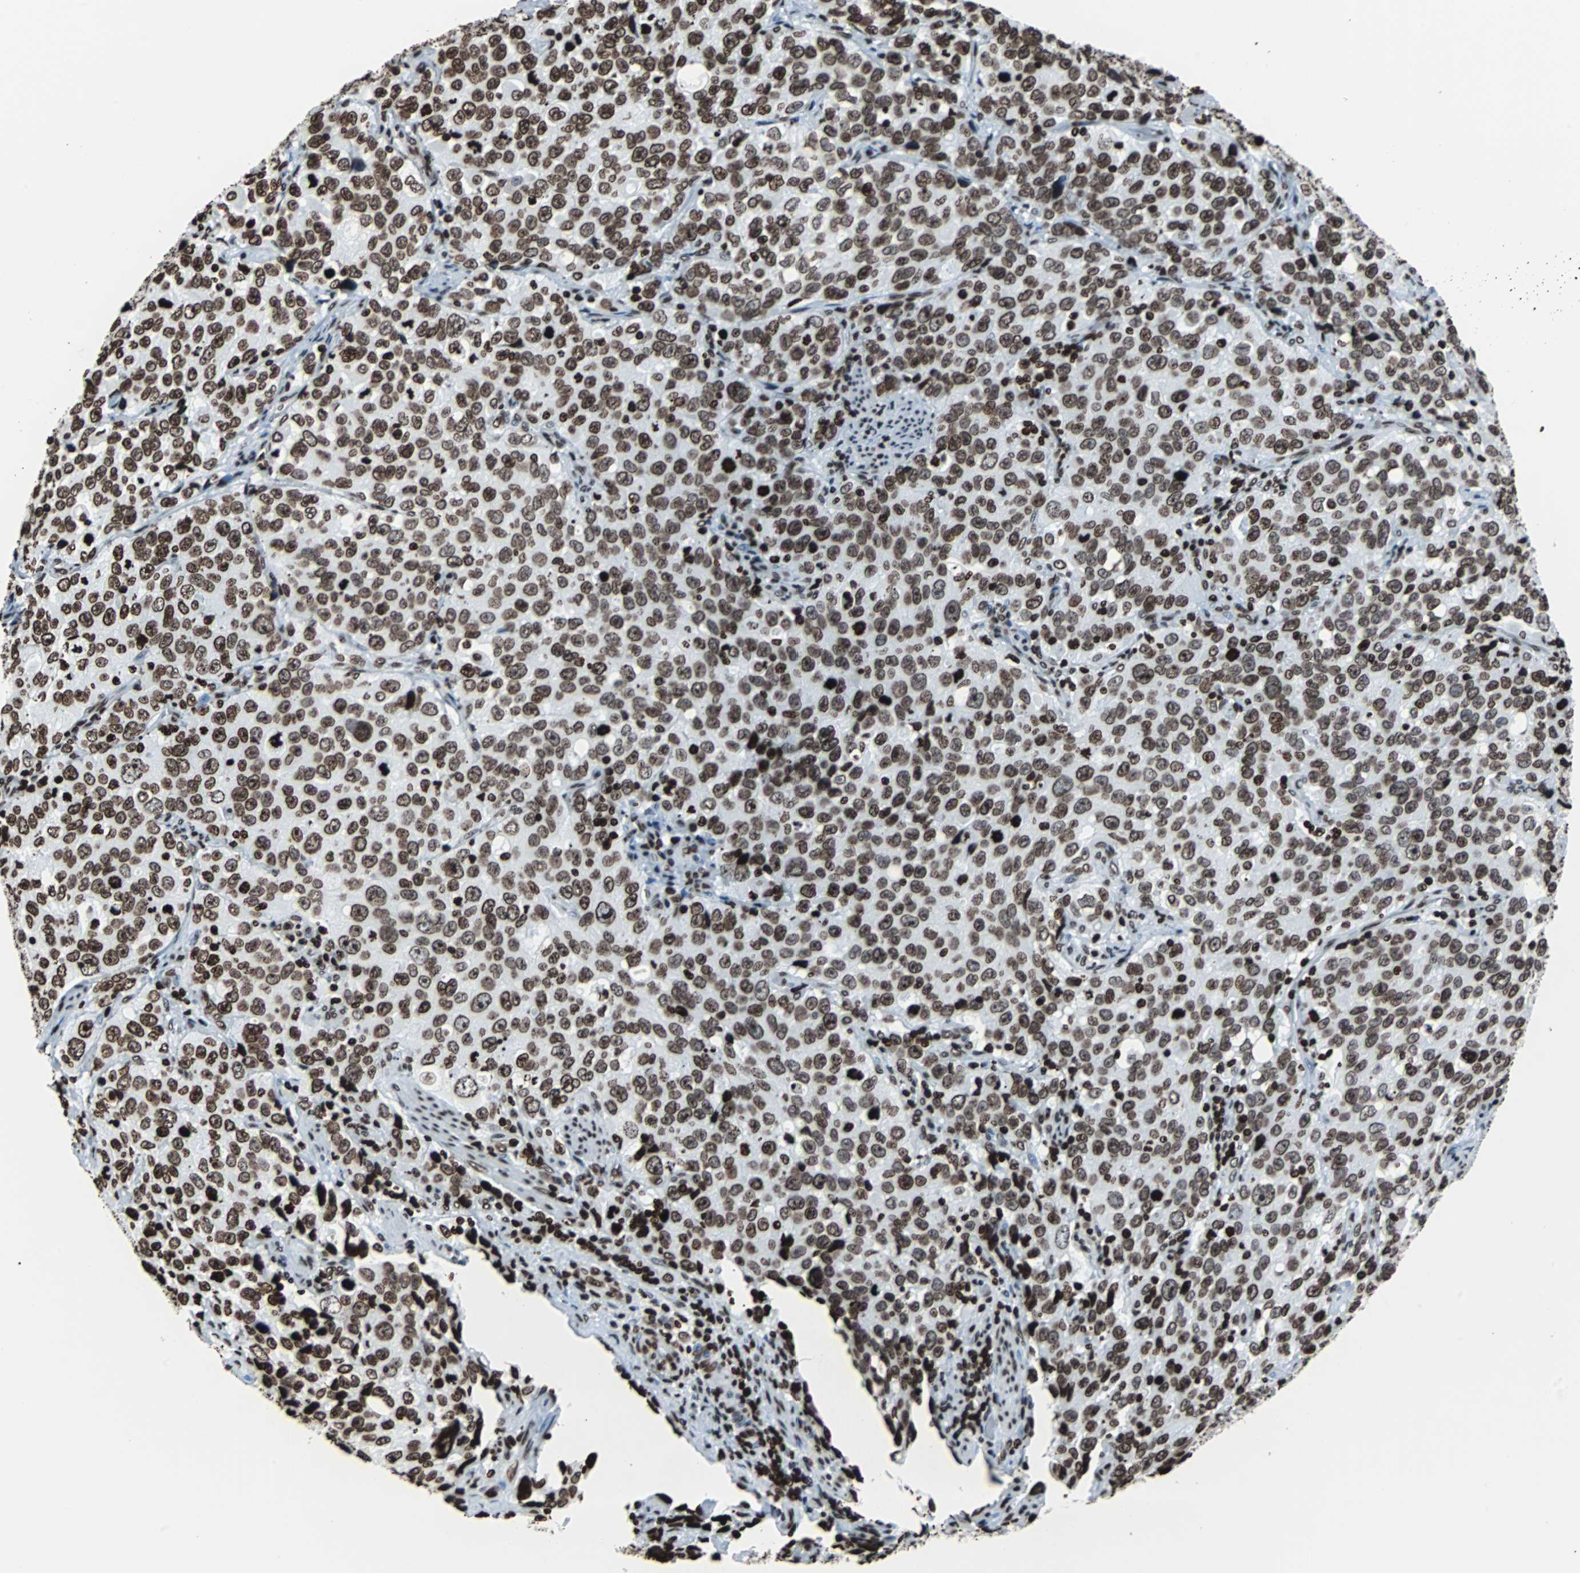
{"staining": {"intensity": "strong", "quantity": ">75%", "location": "nuclear"}, "tissue": "stomach cancer", "cell_type": "Tumor cells", "image_type": "cancer", "snomed": [{"axis": "morphology", "description": "Normal tissue, NOS"}, {"axis": "morphology", "description": "Adenocarcinoma, NOS"}, {"axis": "topography", "description": "Stomach"}], "caption": "IHC photomicrograph of stomach cancer (adenocarcinoma) stained for a protein (brown), which reveals high levels of strong nuclear staining in approximately >75% of tumor cells.", "gene": "H2BC18", "patient": {"sex": "male", "age": 48}}